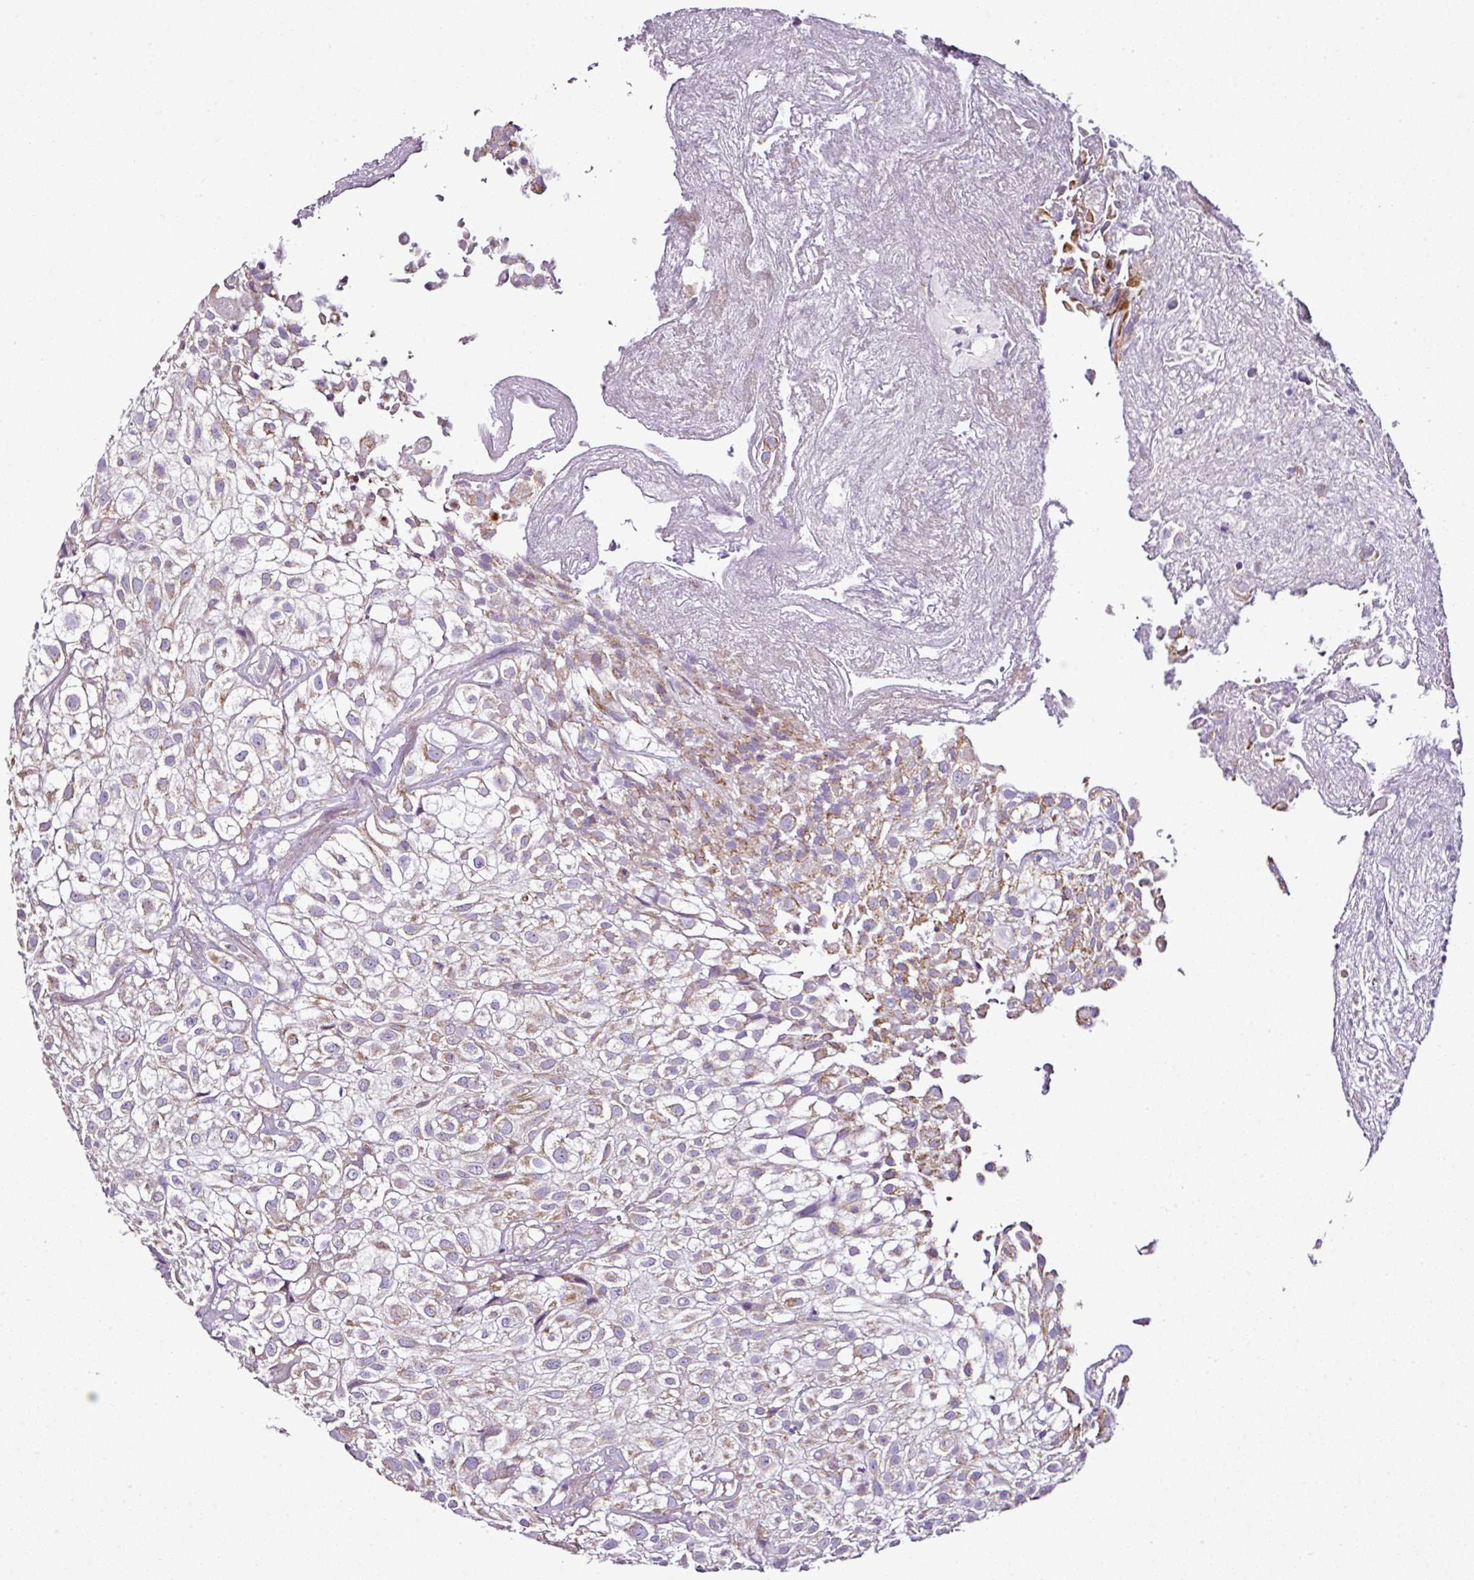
{"staining": {"intensity": "moderate", "quantity": "25%-75%", "location": "cytoplasmic/membranous"}, "tissue": "urothelial cancer", "cell_type": "Tumor cells", "image_type": "cancer", "snomed": [{"axis": "morphology", "description": "Urothelial carcinoma, High grade"}, {"axis": "topography", "description": "Urinary bladder"}], "caption": "High-grade urothelial carcinoma stained for a protein reveals moderate cytoplasmic/membranous positivity in tumor cells. The staining was performed using DAB to visualize the protein expression in brown, while the nuclei were stained in blue with hematoxylin (Magnification: 20x).", "gene": "DPAGT1", "patient": {"sex": "male", "age": 56}}